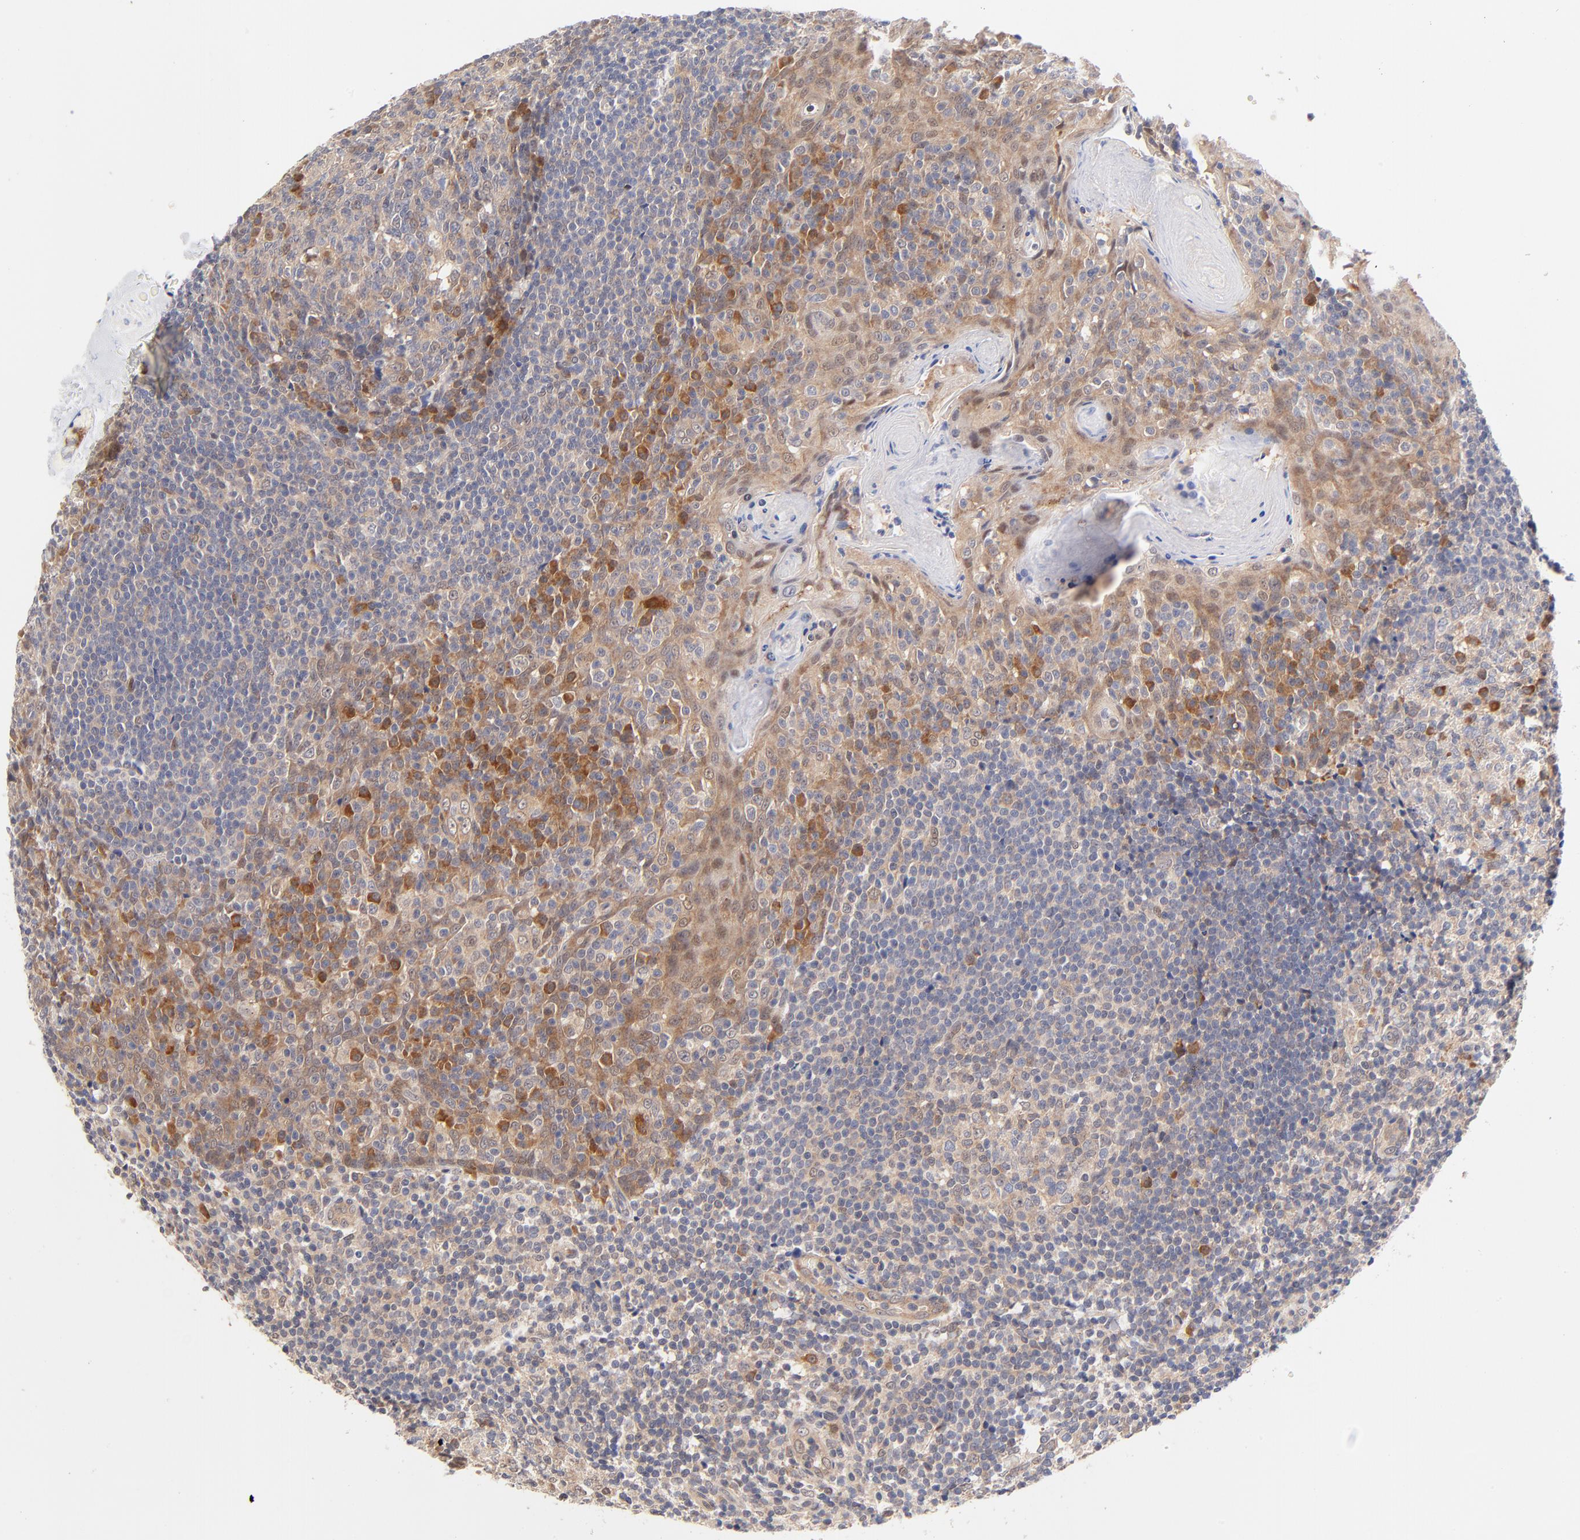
{"staining": {"intensity": "weak", "quantity": "25%-75%", "location": "cytoplasmic/membranous,nuclear"}, "tissue": "tonsil", "cell_type": "Germinal center cells", "image_type": "normal", "snomed": [{"axis": "morphology", "description": "Normal tissue, NOS"}, {"axis": "topography", "description": "Tonsil"}], "caption": "Immunohistochemical staining of normal tonsil exhibits low levels of weak cytoplasmic/membranous,nuclear staining in about 25%-75% of germinal center cells.", "gene": "TXNL1", "patient": {"sex": "male", "age": 31}}